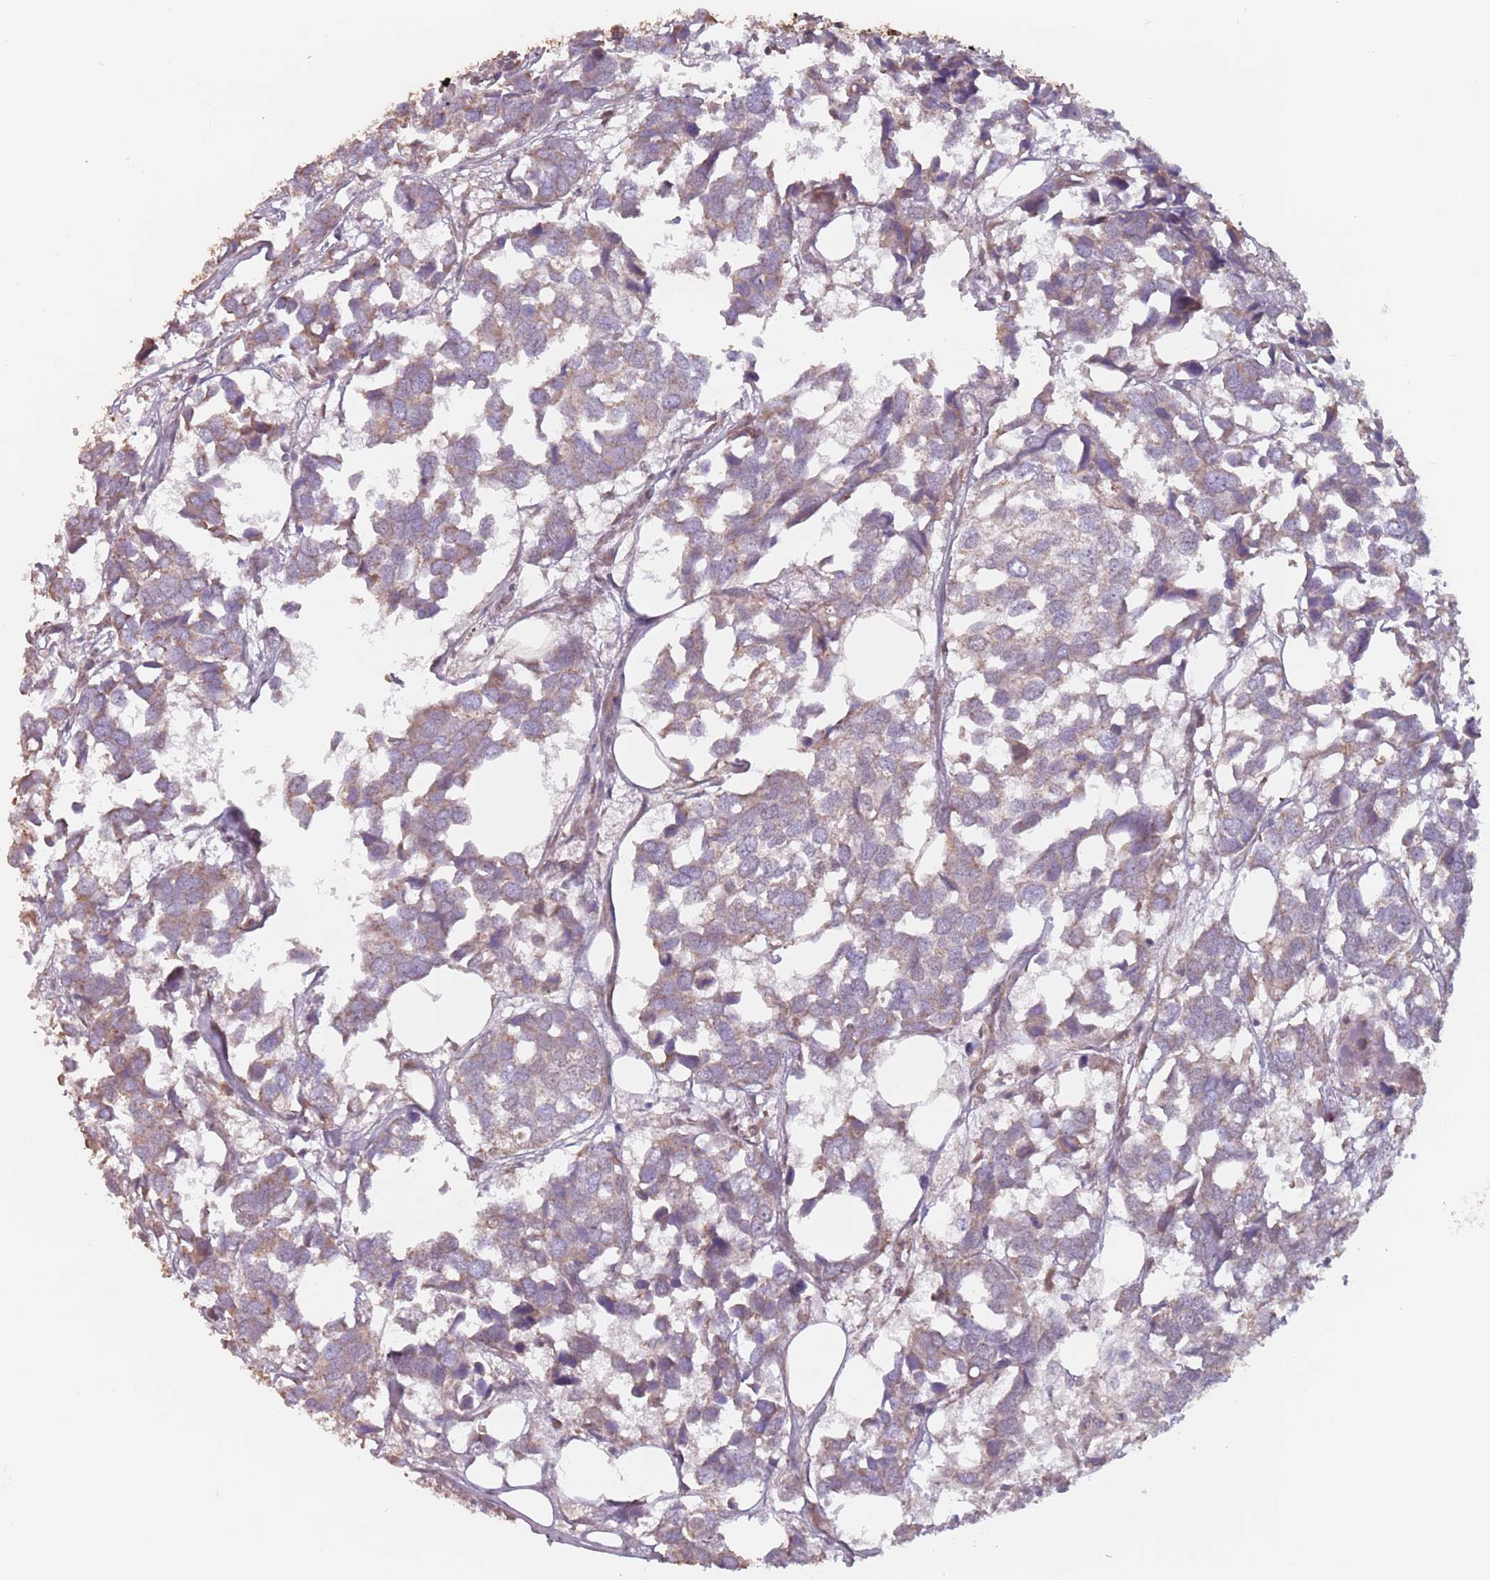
{"staining": {"intensity": "weak", "quantity": "25%-75%", "location": "cytoplasmic/membranous"}, "tissue": "breast cancer", "cell_type": "Tumor cells", "image_type": "cancer", "snomed": [{"axis": "morphology", "description": "Duct carcinoma"}, {"axis": "topography", "description": "Breast"}], "caption": "The photomicrograph exhibits staining of invasive ductal carcinoma (breast), revealing weak cytoplasmic/membranous protein positivity (brown color) within tumor cells.", "gene": "VPS52", "patient": {"sex": "female", "age": 83}}